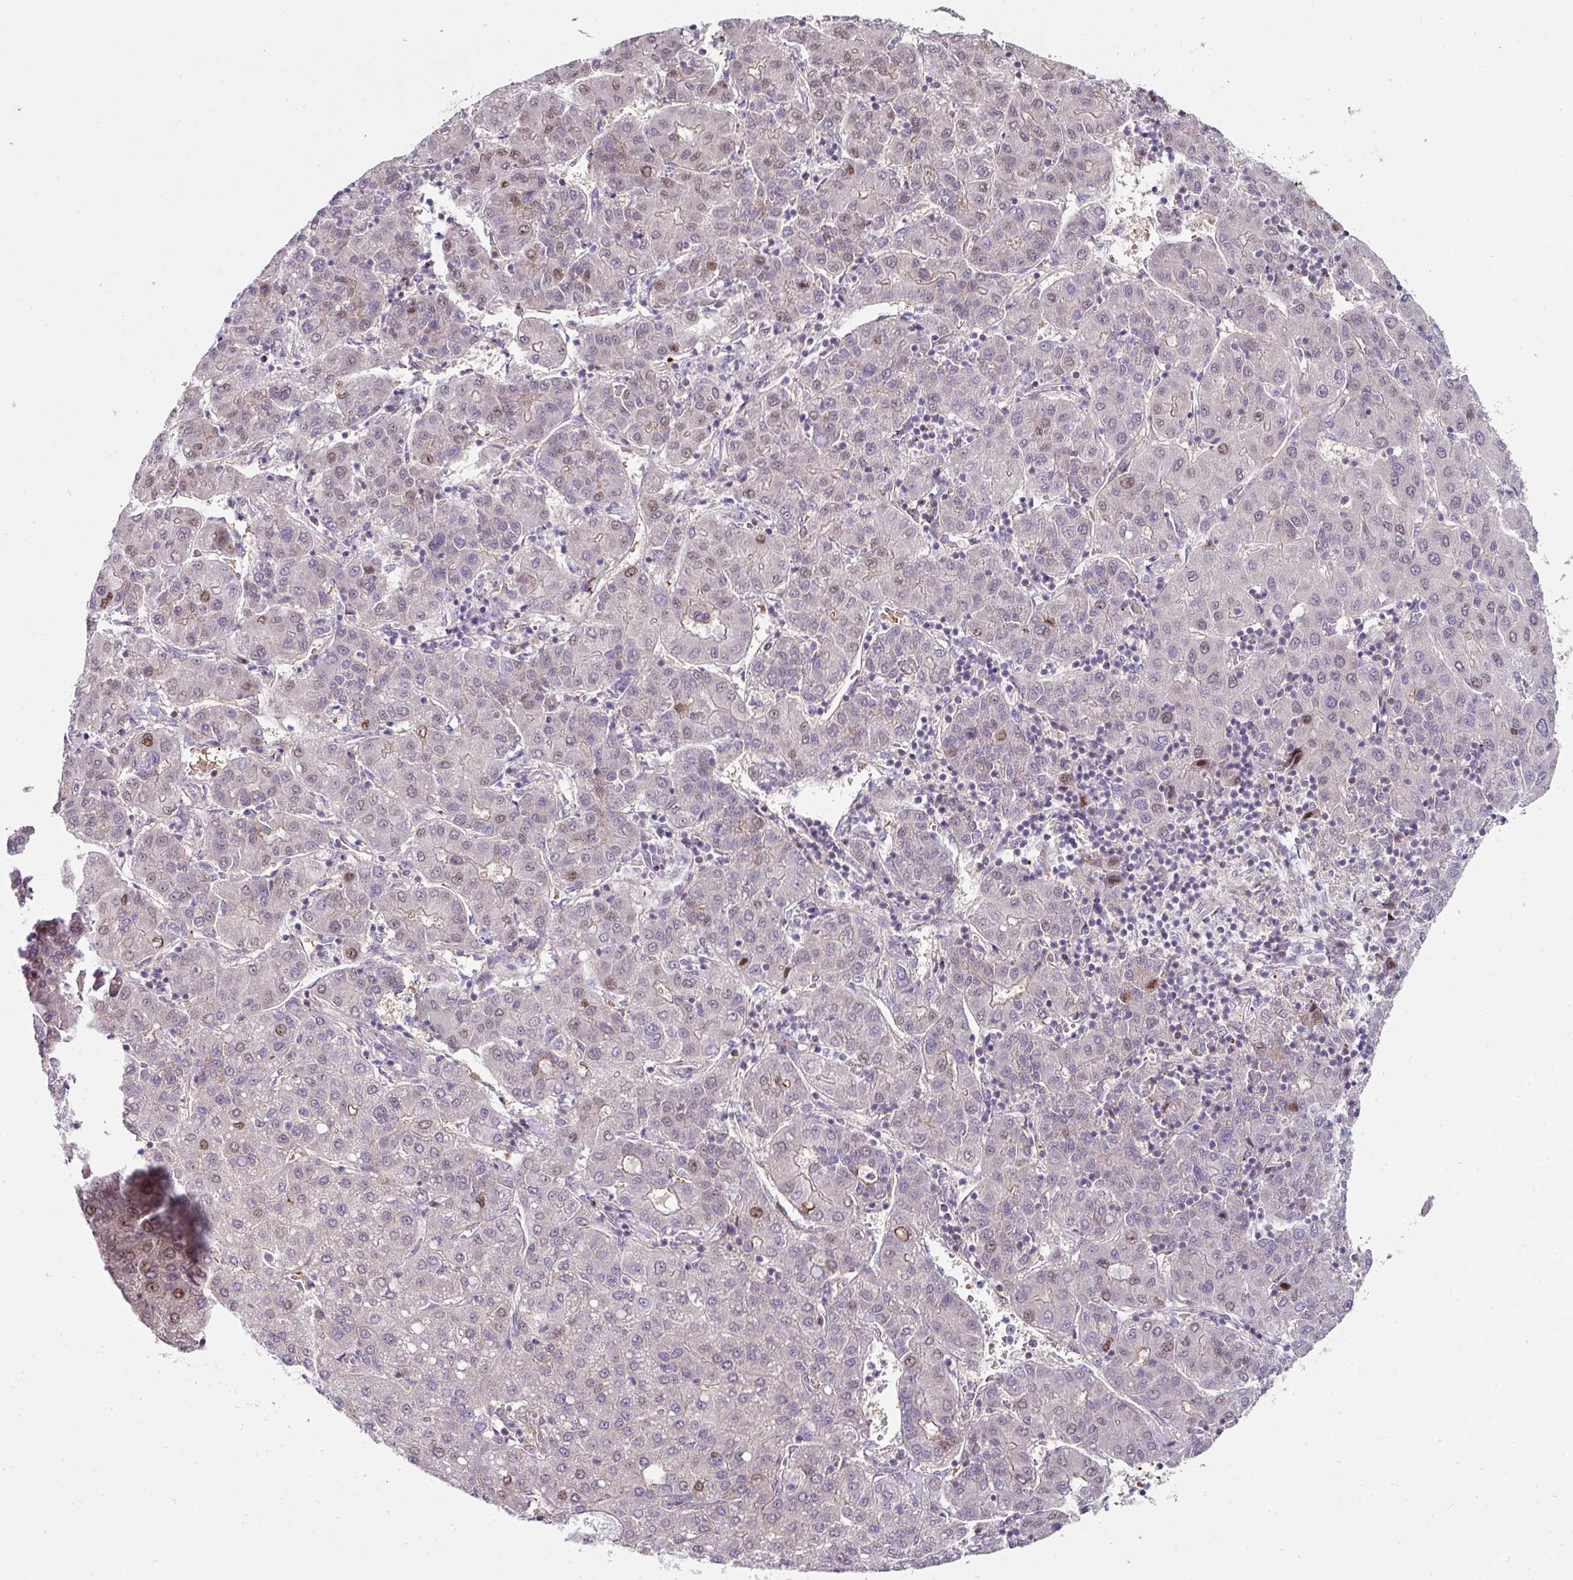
{"staining": {"intensity": "weak", "quantity": "<25%", "location": "nuclear"}, "tissue": "liver cancer", "cell_type": "Tumor cells", "image_type": "cancer", "snomed": [{"axis": "morphology", "description": "Carcinoma, Hepatocellular, NOS"}, {"axis": "topography", "description": "Liver"}], "caption": "DAB (3,3'-diaminobenzidine) immunohistochemical staining of human hepatocellular carcinoma (liver) reveals no significant positivity in tumor cells.", "gene": "ANKRD18A", "patient": {"sex": "male", "age": 65}}